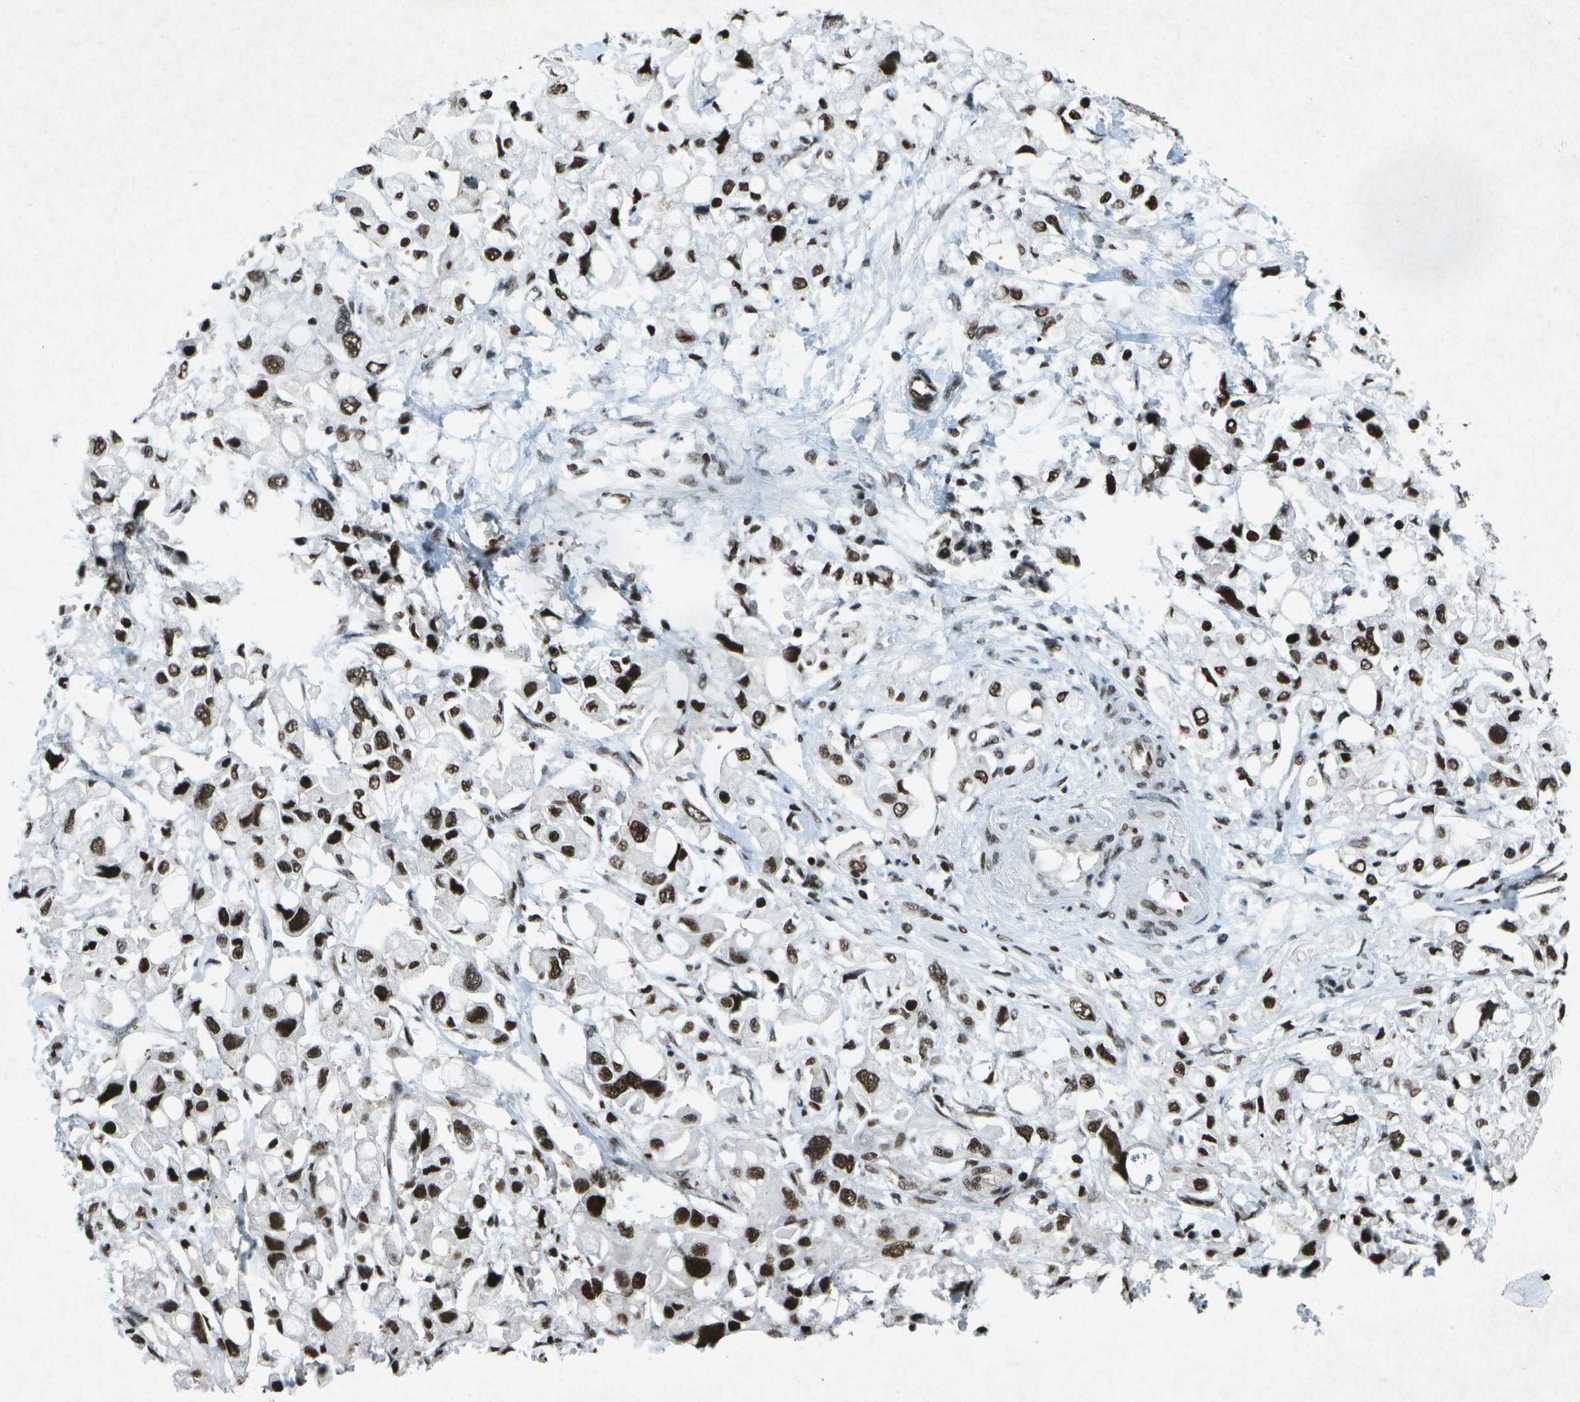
{"staining": {"intensity": "strong", "quantity": ">75%", "location": "nuclear"}, "tissue": "pancreatic cancer", "cell_type": "Tumor cells", "image_type": "cancer", "snomed": [{"axis": "morphology", "description": "Adenocarcinoma, NOS"}, {"axis": "topography", "description": "Pancreas"}], "caption": "Immunohistochemistry staining of adenocarcinoma (pancreatic), which displays high levels of strong nuclear expression in about >75% of tumor cells indicating strong nuclear protein staining. The staining was performed using DAB (3,3'-diaminobenzidine) (brown) for protein detection and nuclei were counterstained in hematoxylin (blue).", "gene": "MTA2", "patient": {"sex": "female", "age": 56}}